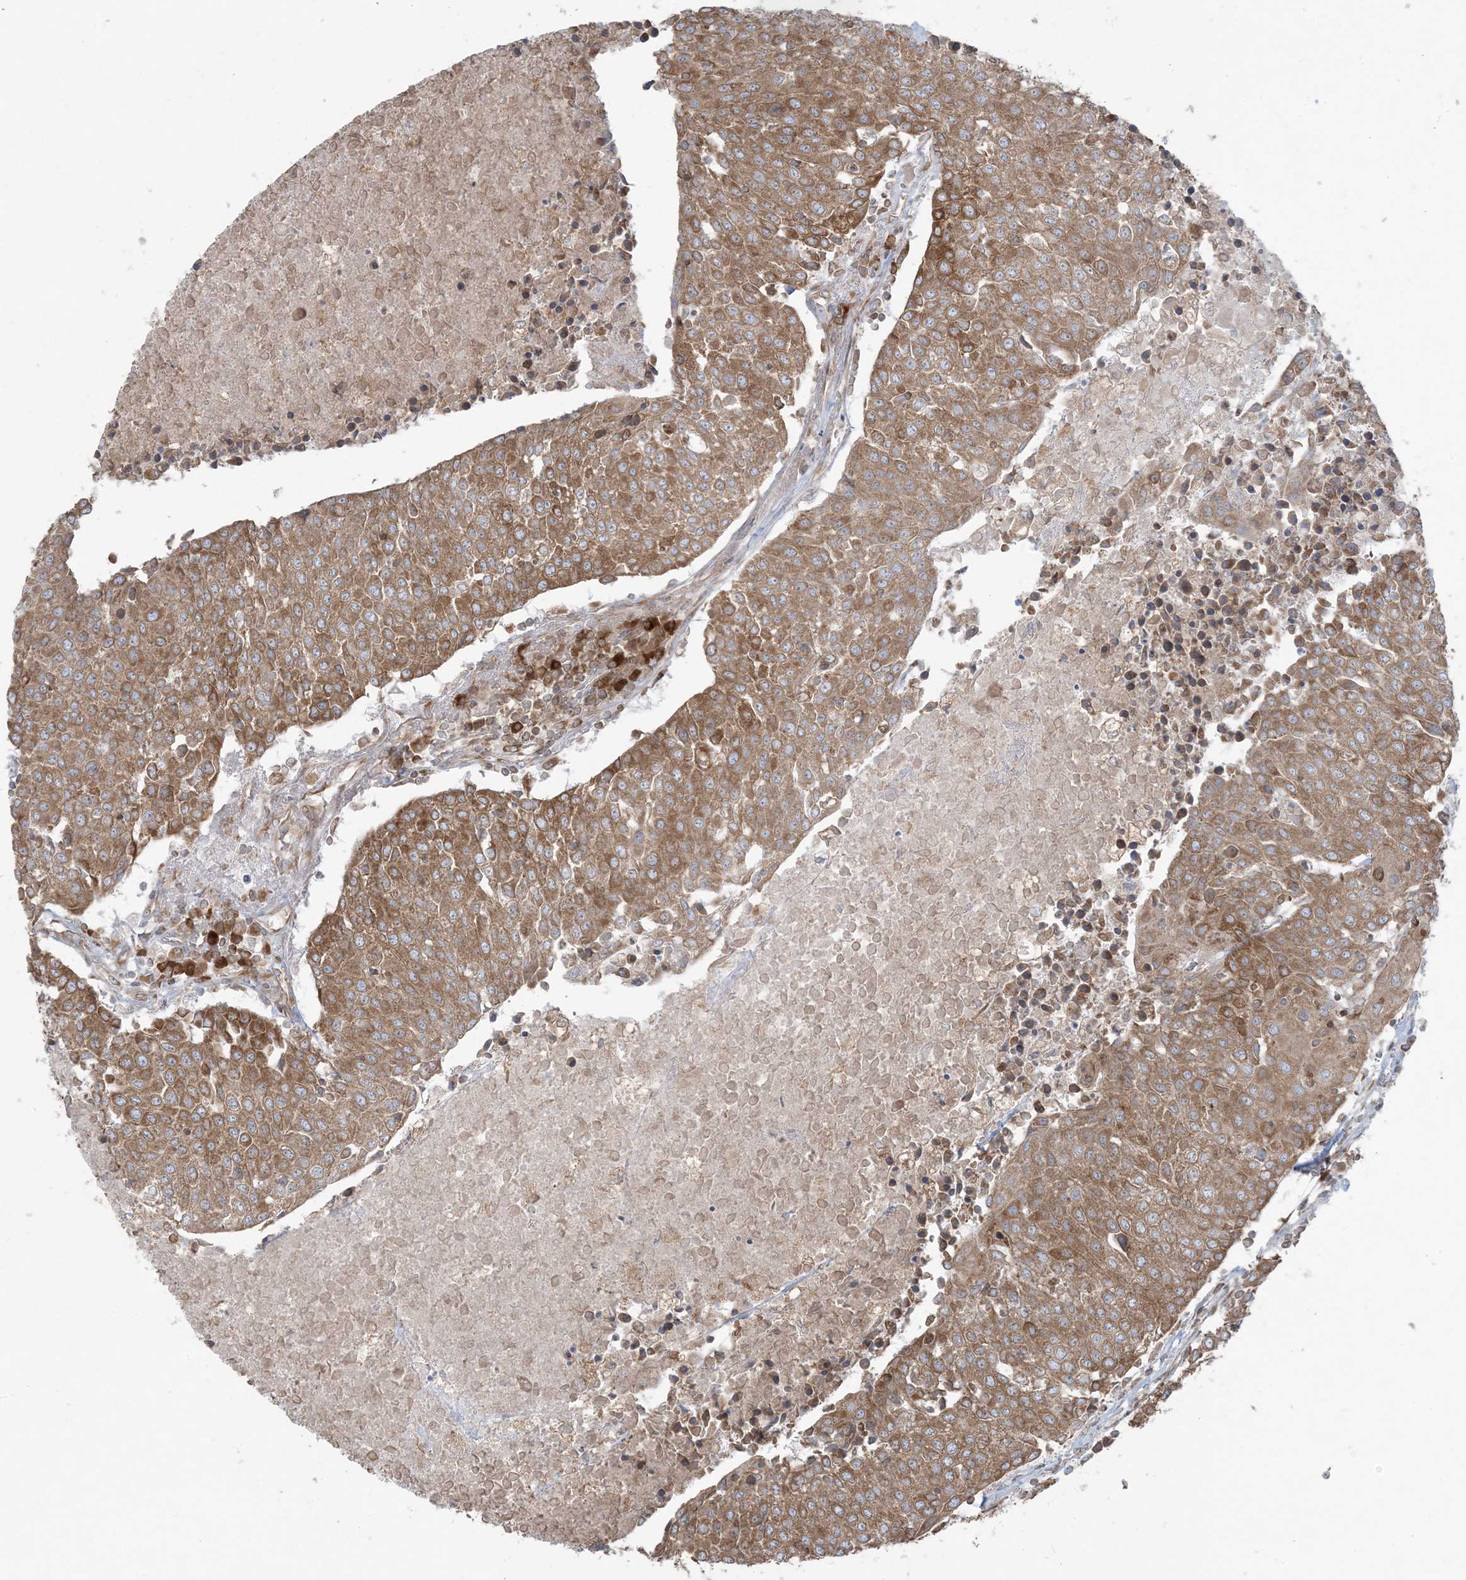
{"staining": {"intensity": "moderate", "quantity": ">75%", "location": "cytoplasmic/membranous"}, "tissue": "urothelial cancer", "cell_type": "Tumor cells", "image_type": "cancer", "snomed": [{"axis": "morphology", "description": "Urothelial carcinoma, High grade"}, {"axis": "topography", "description": "Urinary bladder"}], "caption": "Brown immunohistochemical staining in human high-grade urothelial carcinoma shows moderate cytoplasmic/membranous staining in approximately >75% of tumor cells. (DAB IHC with brightfield microscopy, high magnification).", "gene": "UBXN4", "patient": {"sex": "female", "age": 85}}